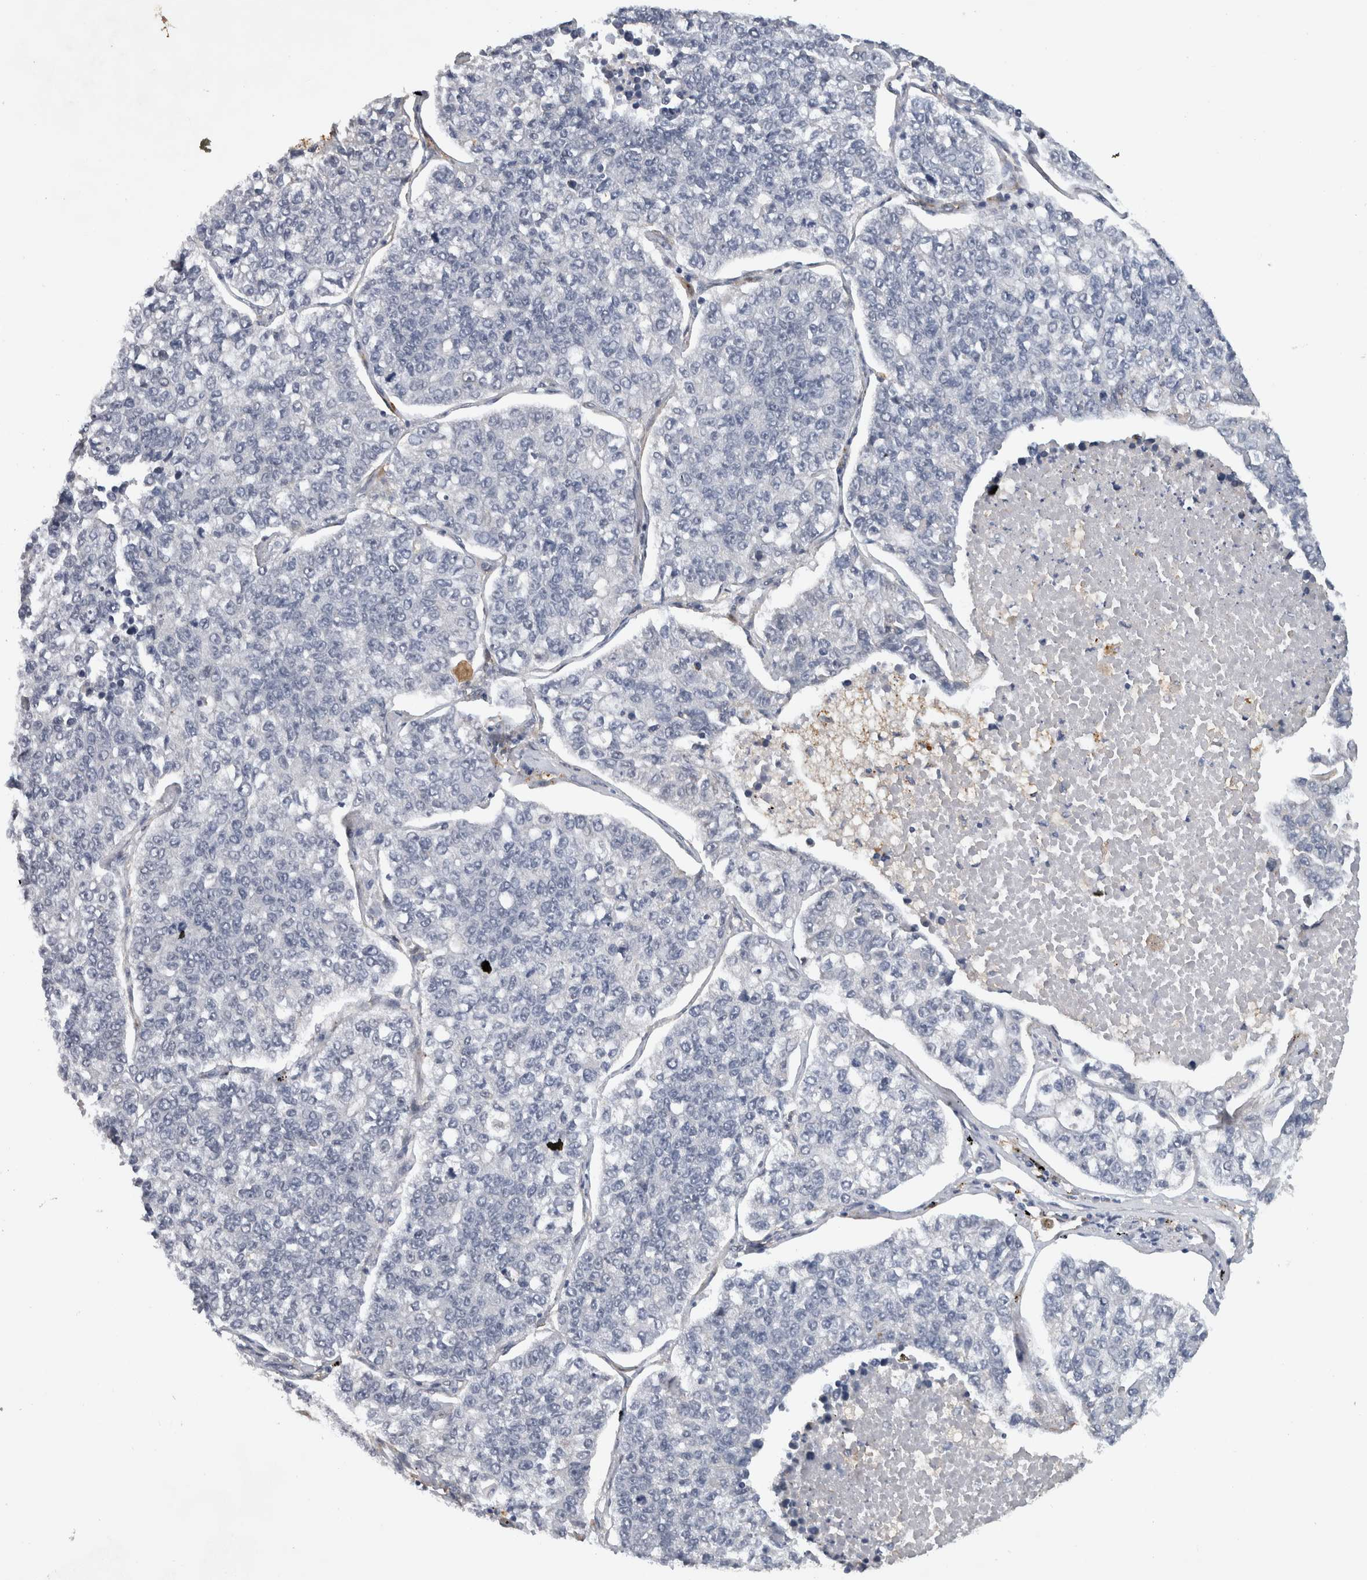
{"staining": {"intensity": "negative", "quantity": "none", "location": "none"}, "tissue": "lung cancer", "cell_type": "Tumor cells", "image_type": "cancer", "snomed": [{"axis": "morphology", "description": "Adenocarcinoma, NOS"}, {"axis": "topography", "description": "Lung"}], "caption": "This is a micrograph of immunohistochemistry staining of lung adenocarcinoma, which shows no staining in tumor cells.", "gene": "PRXL2A", "patient": {"sex": "male", "age": 49}}